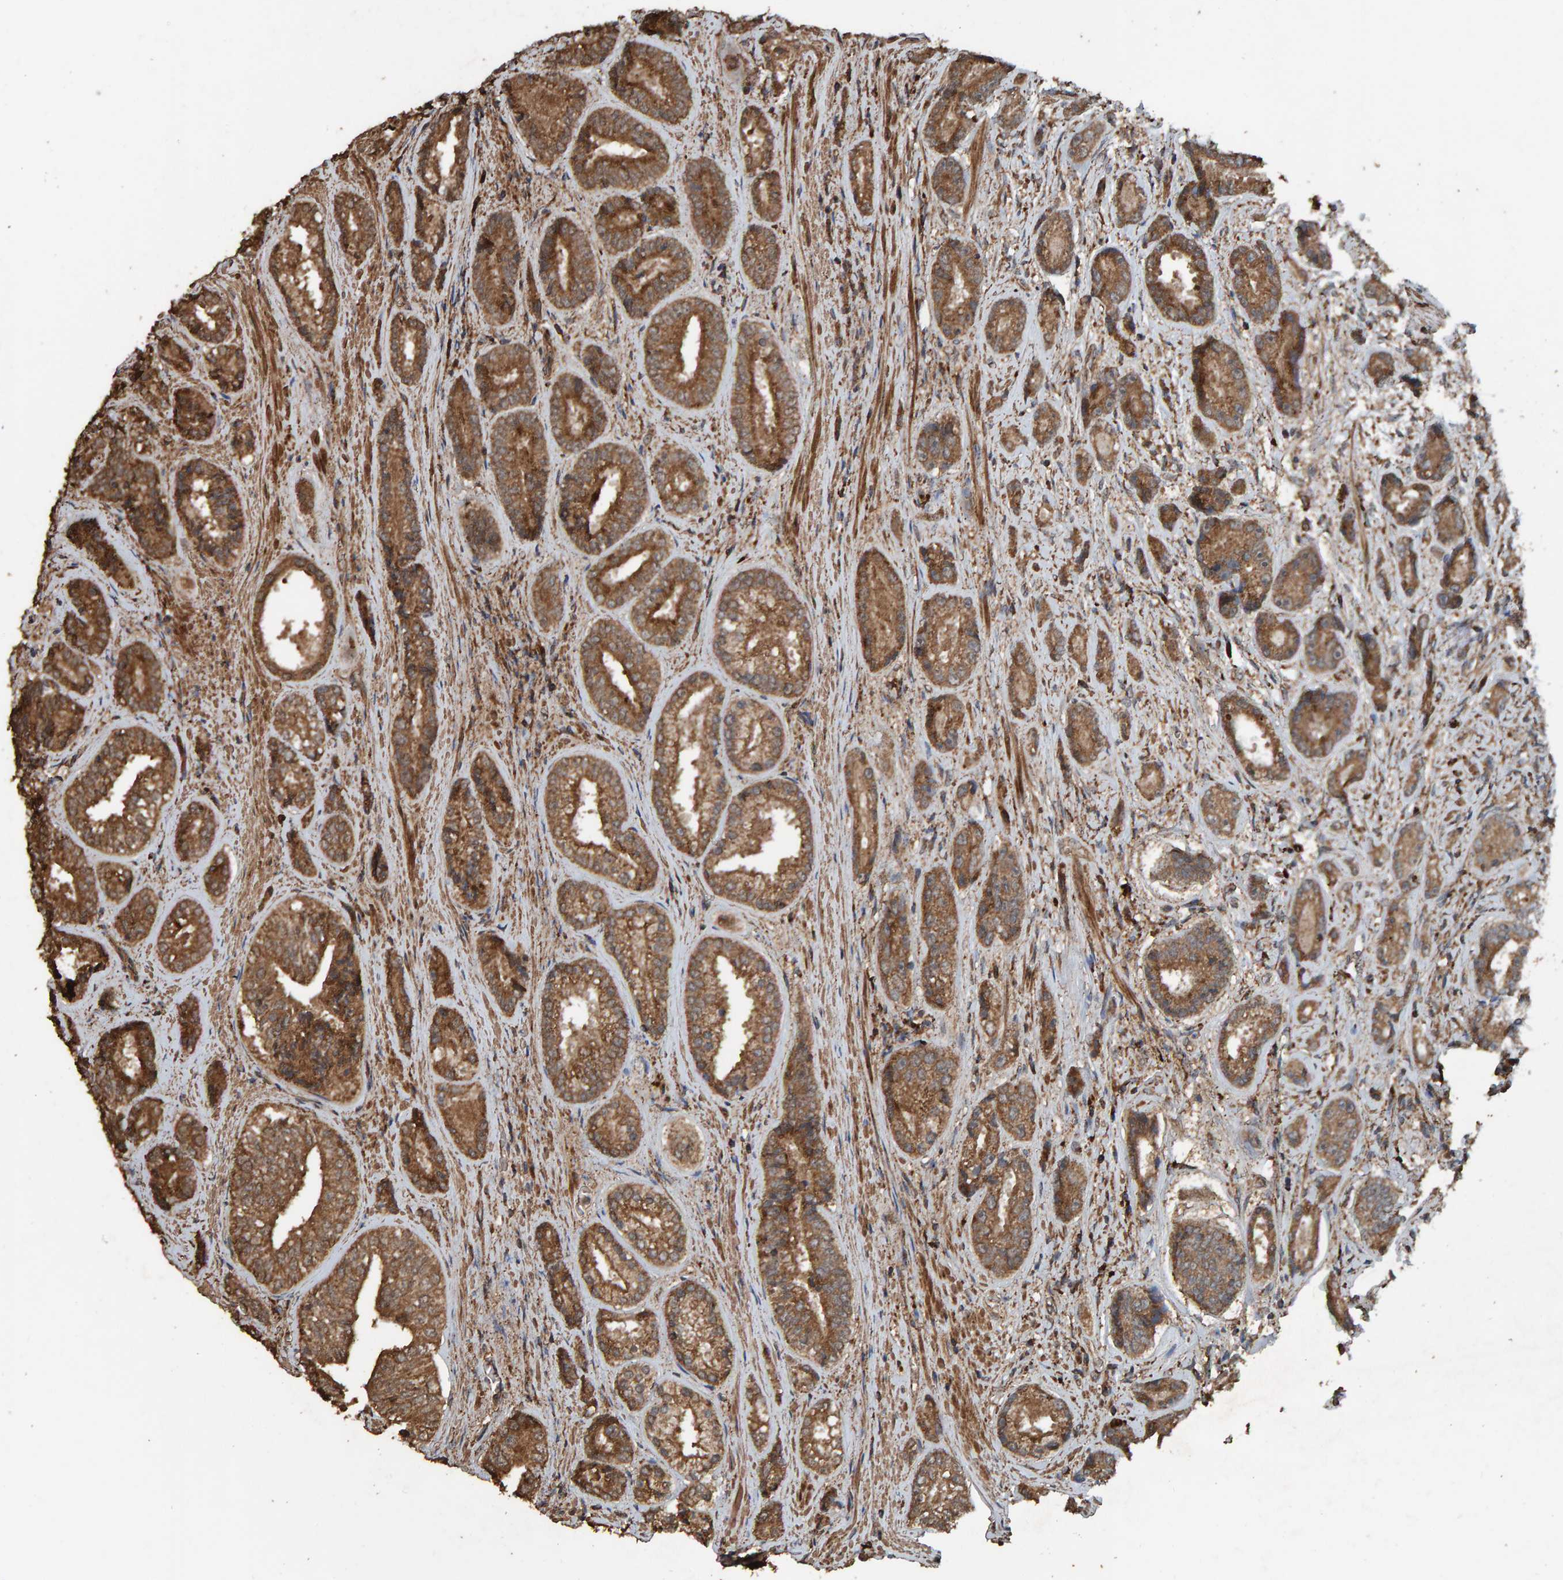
{"staining": {"intensity": "moderate", "quantity": ">75%", "location": "cytoplasmic/membranous"}, "tissue": "prostate cancer", "cell_type": "Tumor cells", "image_type": "cancer", "snomed": [{"axis": "morphology", "description": "Adenocarcinoma, High grade"}, {"axis": "topography", "description": "Prostate"}], "caption": "Prostate cancer stained with DAB immunohistochemistry (IHC) exhibits medium levels of moderate cytoplasmic/membranous expression in about >75% of tumor cells.", "gene": "DUS1L", "patient": {"sex": "male", "age": 61}}